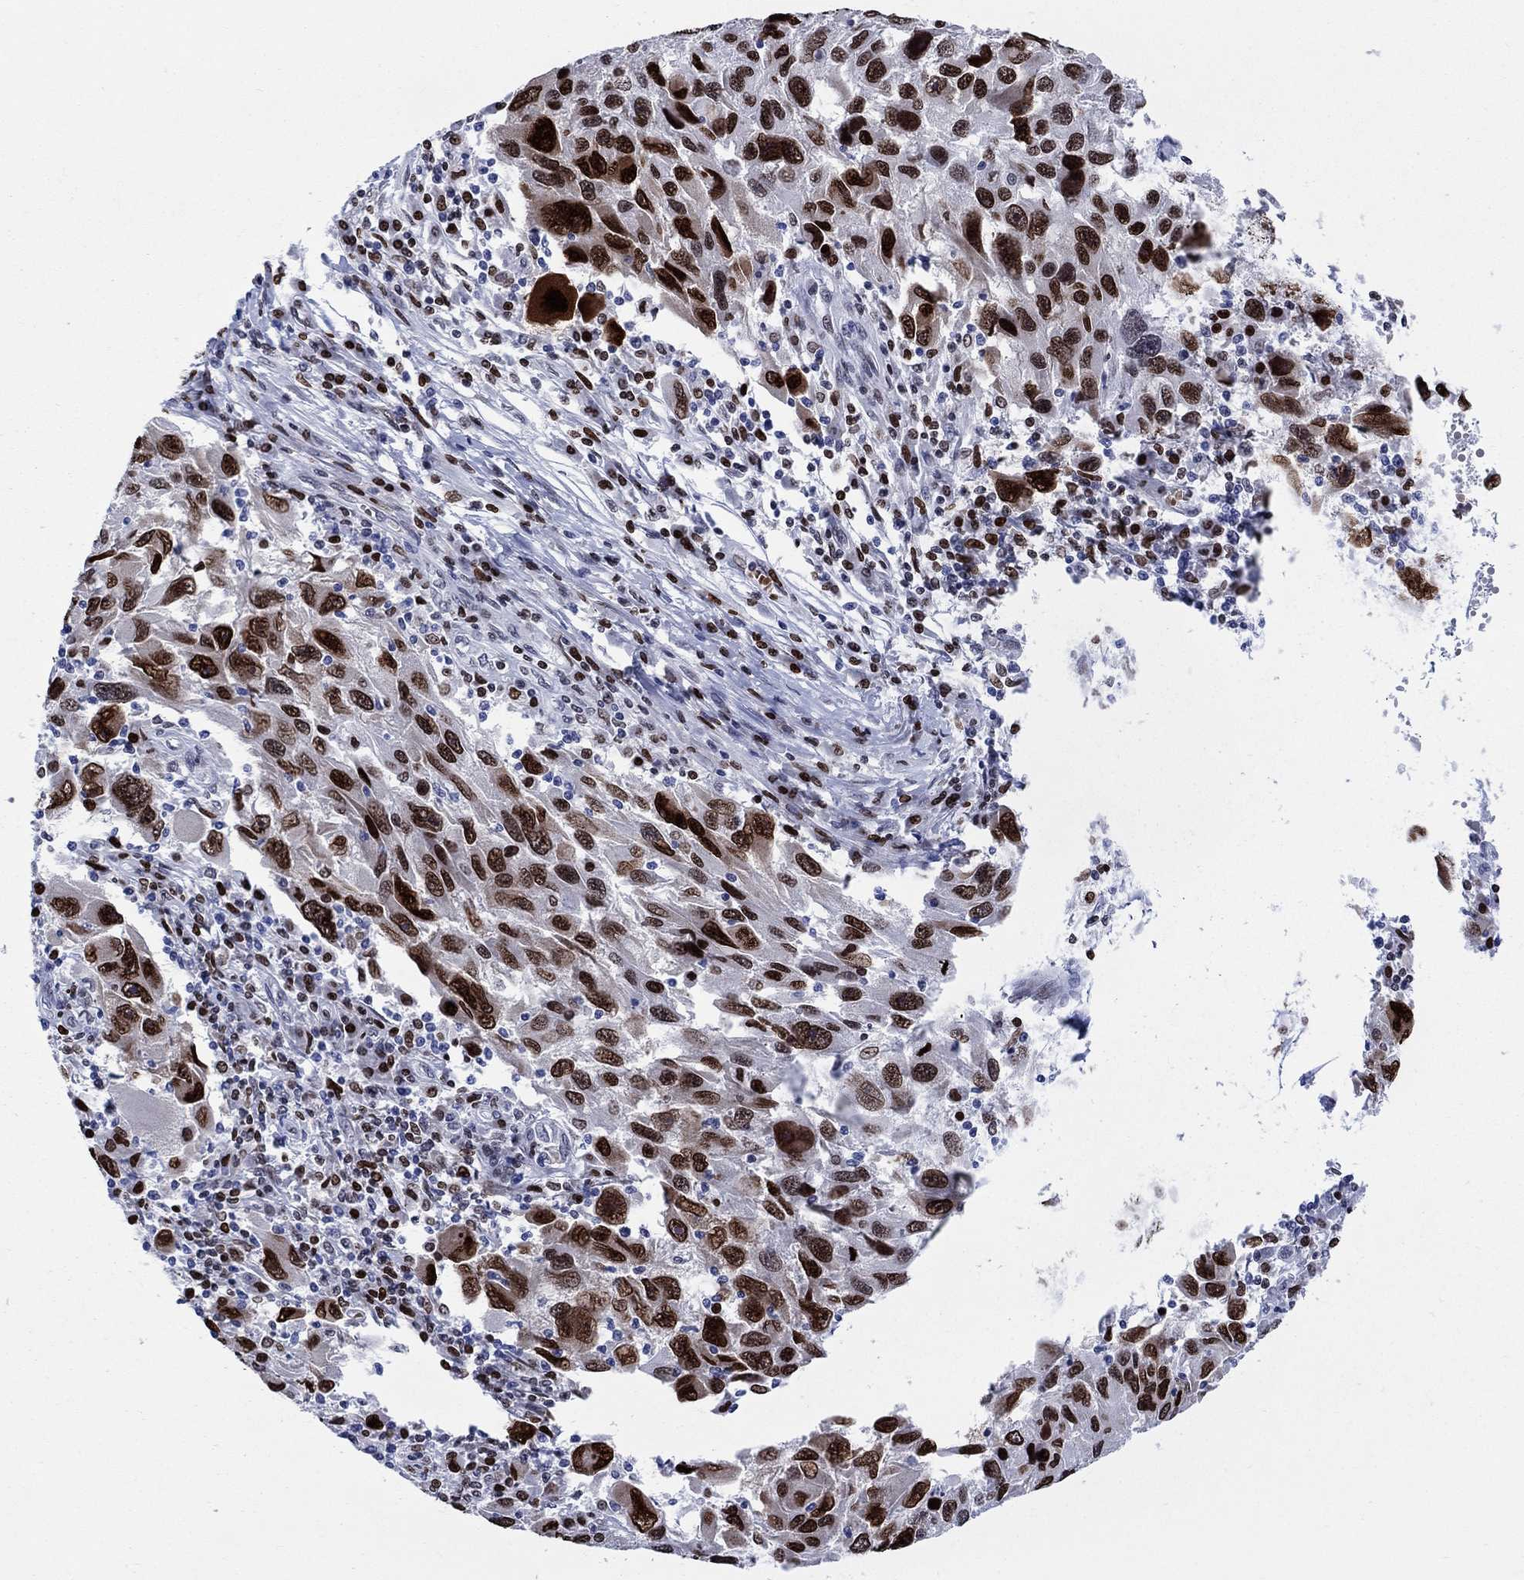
{"staining": {"intensity": "strong", "quantity": ">75%", "location": "nuclear"}, "tissue": "melanoma", "cell_type": "Tumor cells", "image_type": "cancer", "snomed": [{"axis": "morphology", "description": "Malignant melanoma, NOS"}, {"axis": "topography", "description": "Skin"}], "caption": "Melanoma stained for a protein (brown) reveals strong nuclear positive staining in about >75% of tumor cells.", "gene": "HMGA1", "patient": {"sex": "male", "age": 53}}